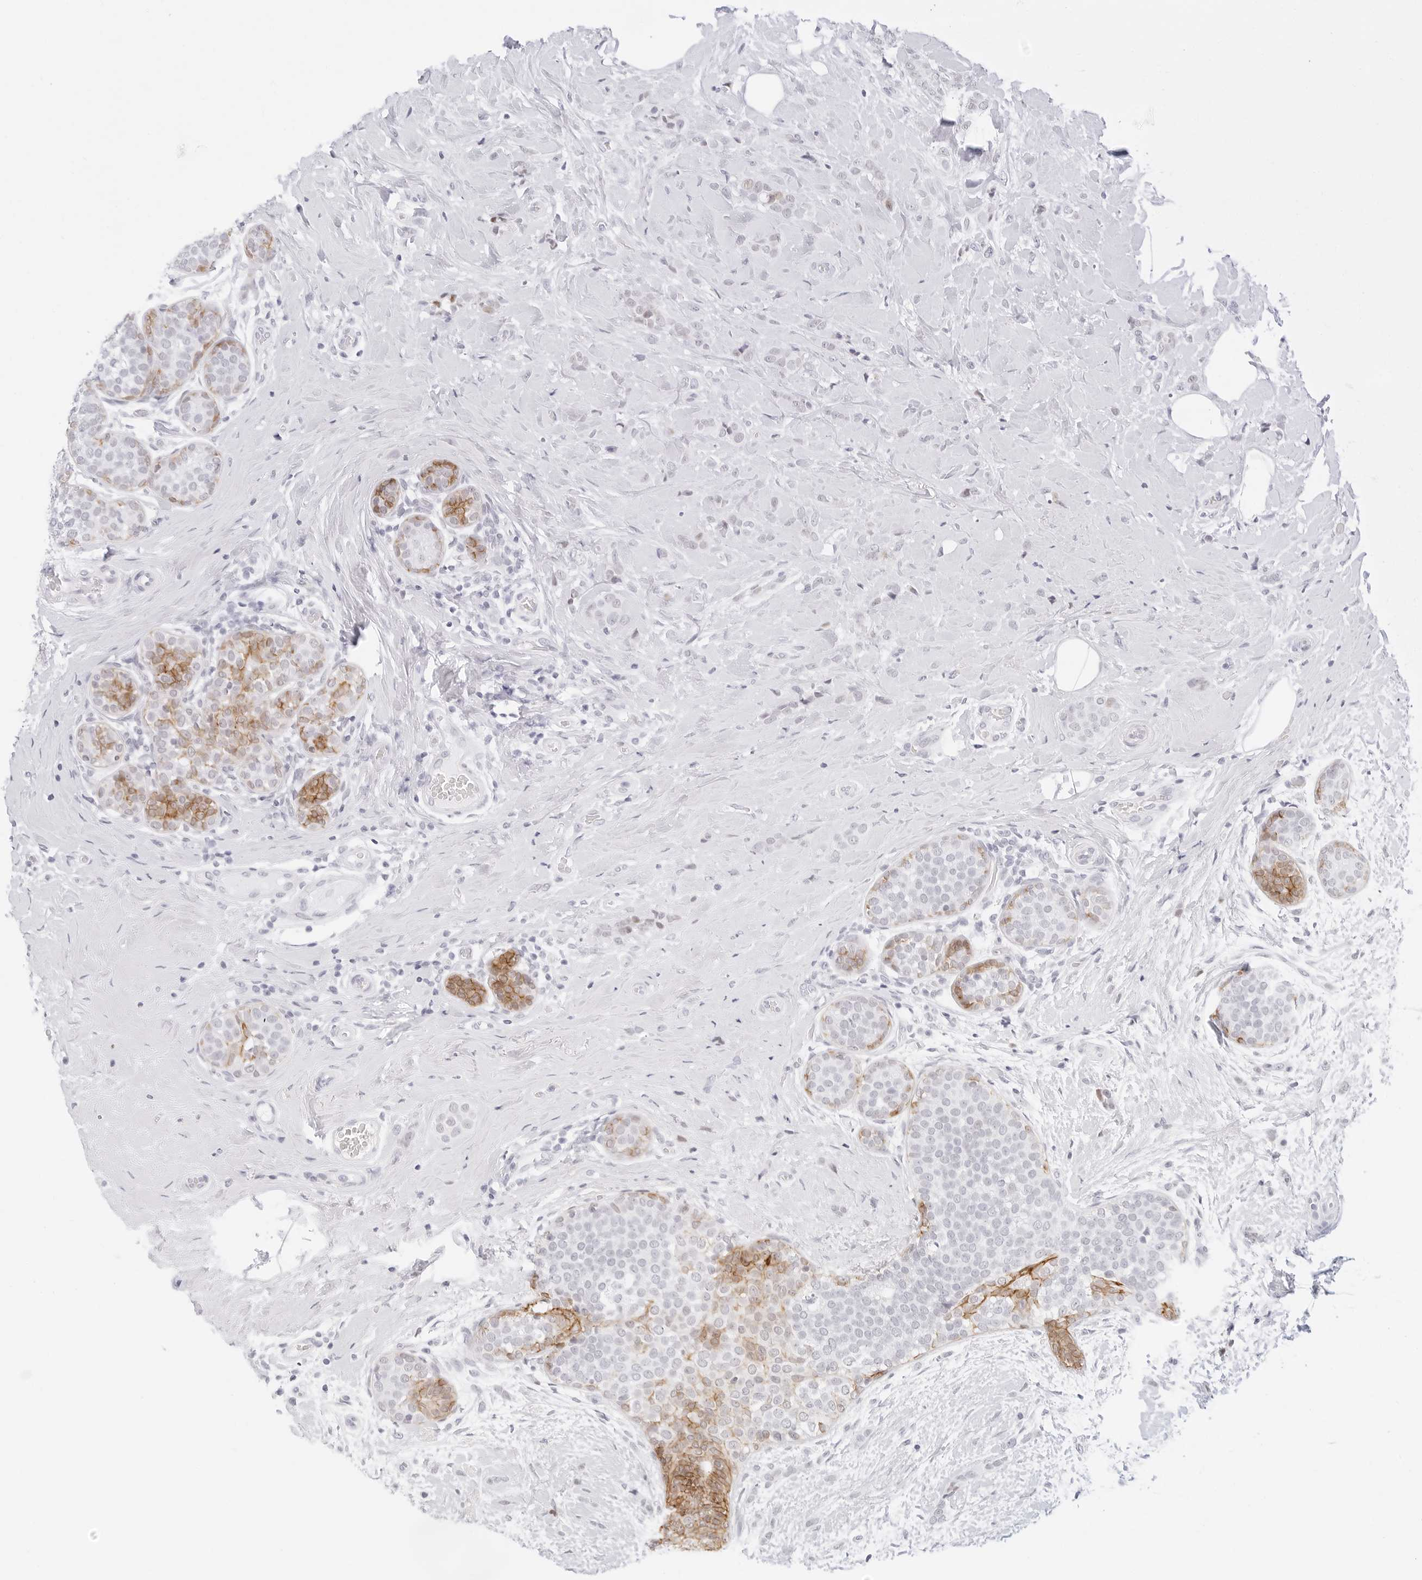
{"staining": {"intensity": "moderate", "quantity": "<25%", "location": "cytoplasmic/membranous"}, "tissue": "breast cancer", "cell_type": "Tumor cells", "image_type": "cancer", "snomed": [{"axis": "morphology", "description": "Lobular carcinoma, in situ"}, {"axis": "morphology", "description": "Lobular carcinoma"}, {"axis": "topography", "description": "Breast"}], "caption": "Lobular carcinoma in situ (breast) stained with DAB immunohistochemistry reveals low levels of moderate cytoplasmic/membranous expression in approximately <25% of tumor cells.", "gene": "CDH1", "patient": {"sex": "female", "age": 41}}